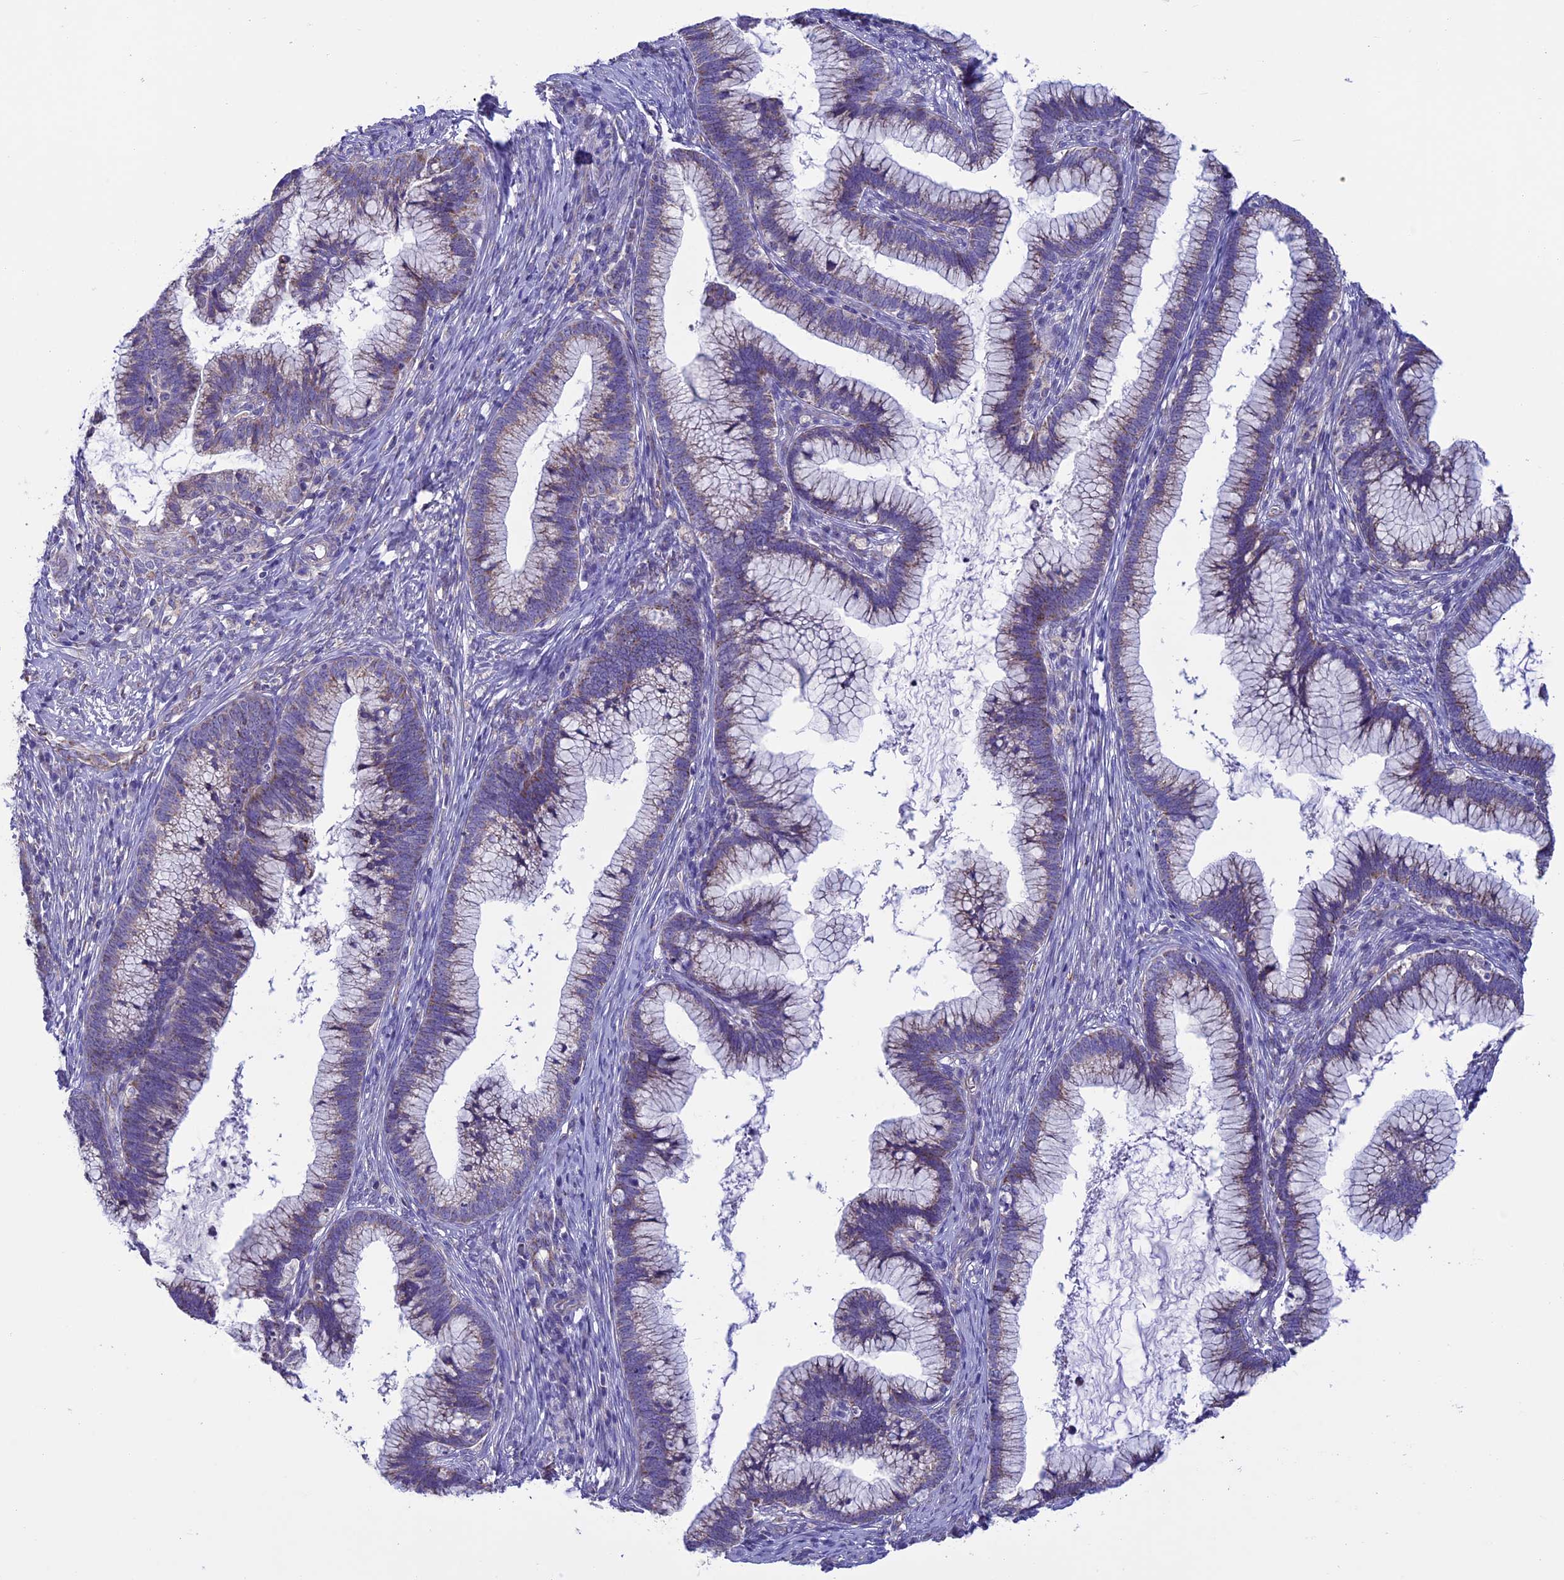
{"staining": {"intensity": "weak", "quantity": "25%-75%", "location": "cytoplasmic/membranous"}, "tissue": "cervical cancer", "cell_type": "Tumor cells", "image_type": "cancer", "snomed": [{"axis": "morphology", "description": "Adenocarcinoma, NOS"}, {"axis": "topography", "description": "Cervix"}], "caption": "Protein staining shows weak cytoplasmic/membranous expression in approximately 25%-75% of tumor cells in cervical cancer.", "gene": "MFSD12", "patient": {"sex": "female", "age": 36}}